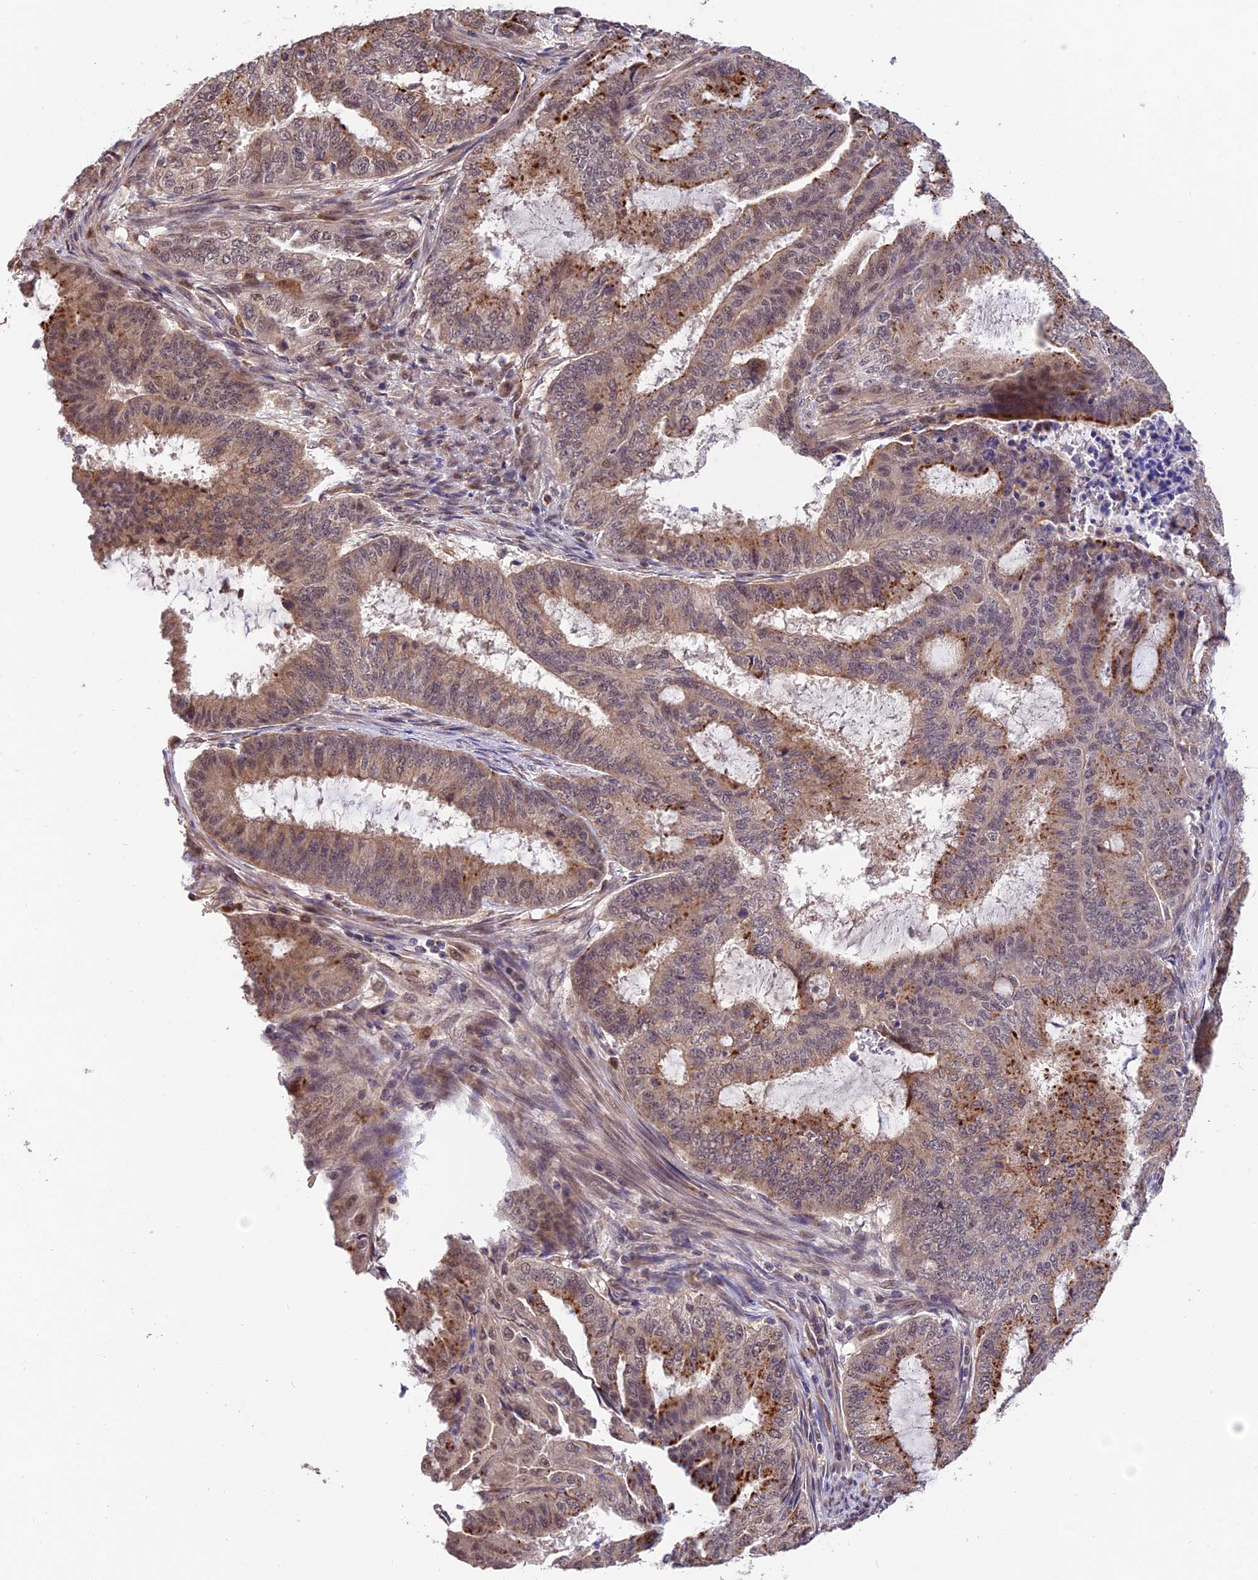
{"staining": {"intensity": "moderate", "quantity": "25%-75%", "location": "cytoplasmic/membranous"}, "tissue": "endometrial cancer", "cell_type": "Tumor cells", "image_type": "cancer", "snomed": [{"axis": "morphology", "description": "Adenocarcinoma, NOS"}, {"axis": "topography", "description": "Endometrium"}], "caption": "Endometrial cancer (adenocarcinoma) stained with immunohistochemistry exhibits moderate cytoplasmic/membranous staining in about 25%-75% of tumor cells.", "gene": "MNS1", "patient": {"sex": "female", "age": 51}}